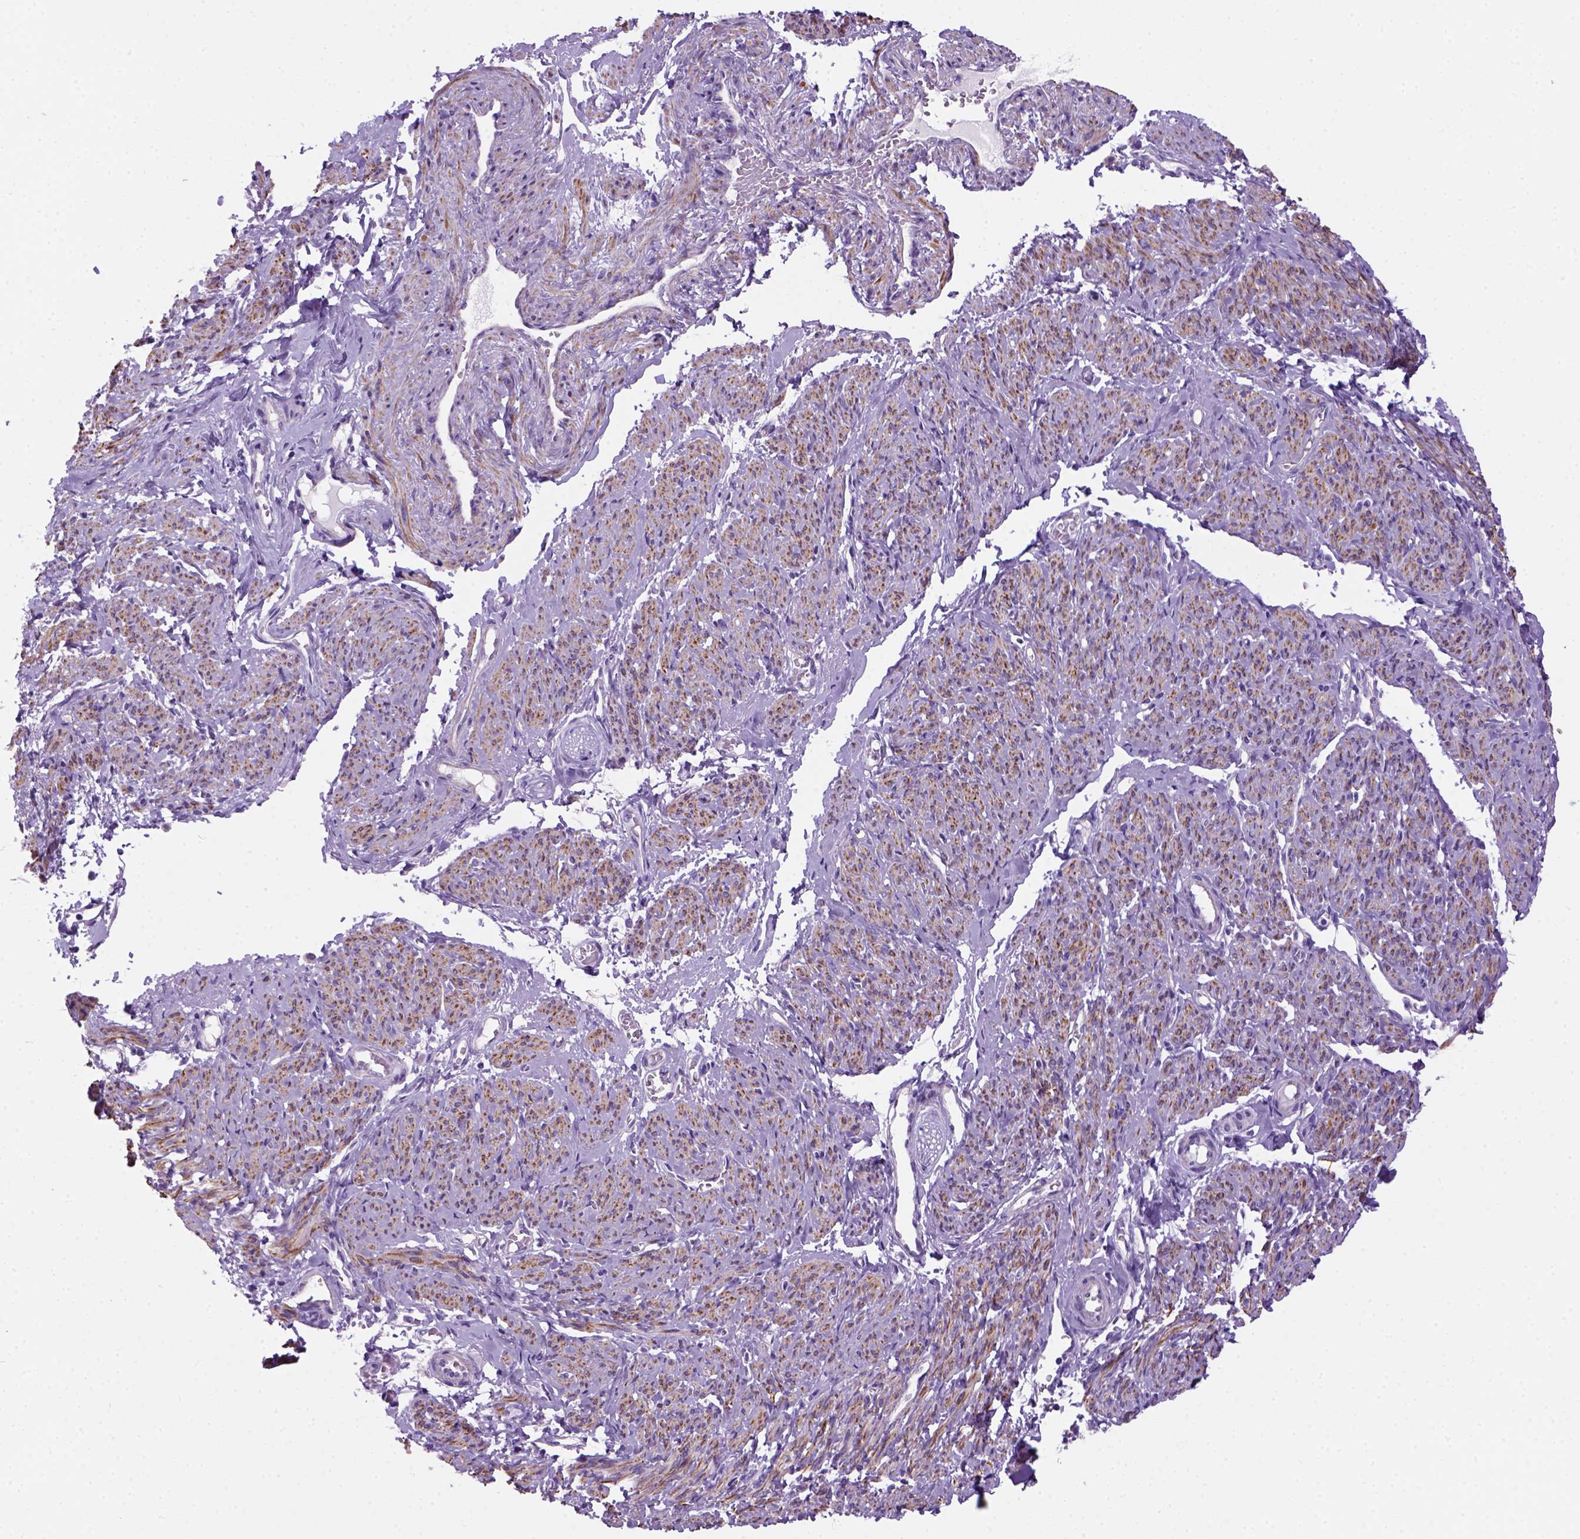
{"staining": {"intensity": "moderate", "quantity": ">75%", "location": "cytoplasmic/membranous"}, "tissue": "smooth muscle", "cell_type": "Smooth muscle cells", "image_type": "normal", "snomed": [{"axis": "morphology", "description": "Normal tissue, NOS"}, {"axis": "topography", "description": "Smooth muscle"}], "caption": "Immunohistochemical staining of benign smooth muscle shows medium levels of moderate cytoplasmic/membranous staining in about >75% of smooth muscle cells. (IHC, brightfield microscopy, high magnification).", "gene": "ARHGEF33", "patient": {"sex": "female", "age": 65}}